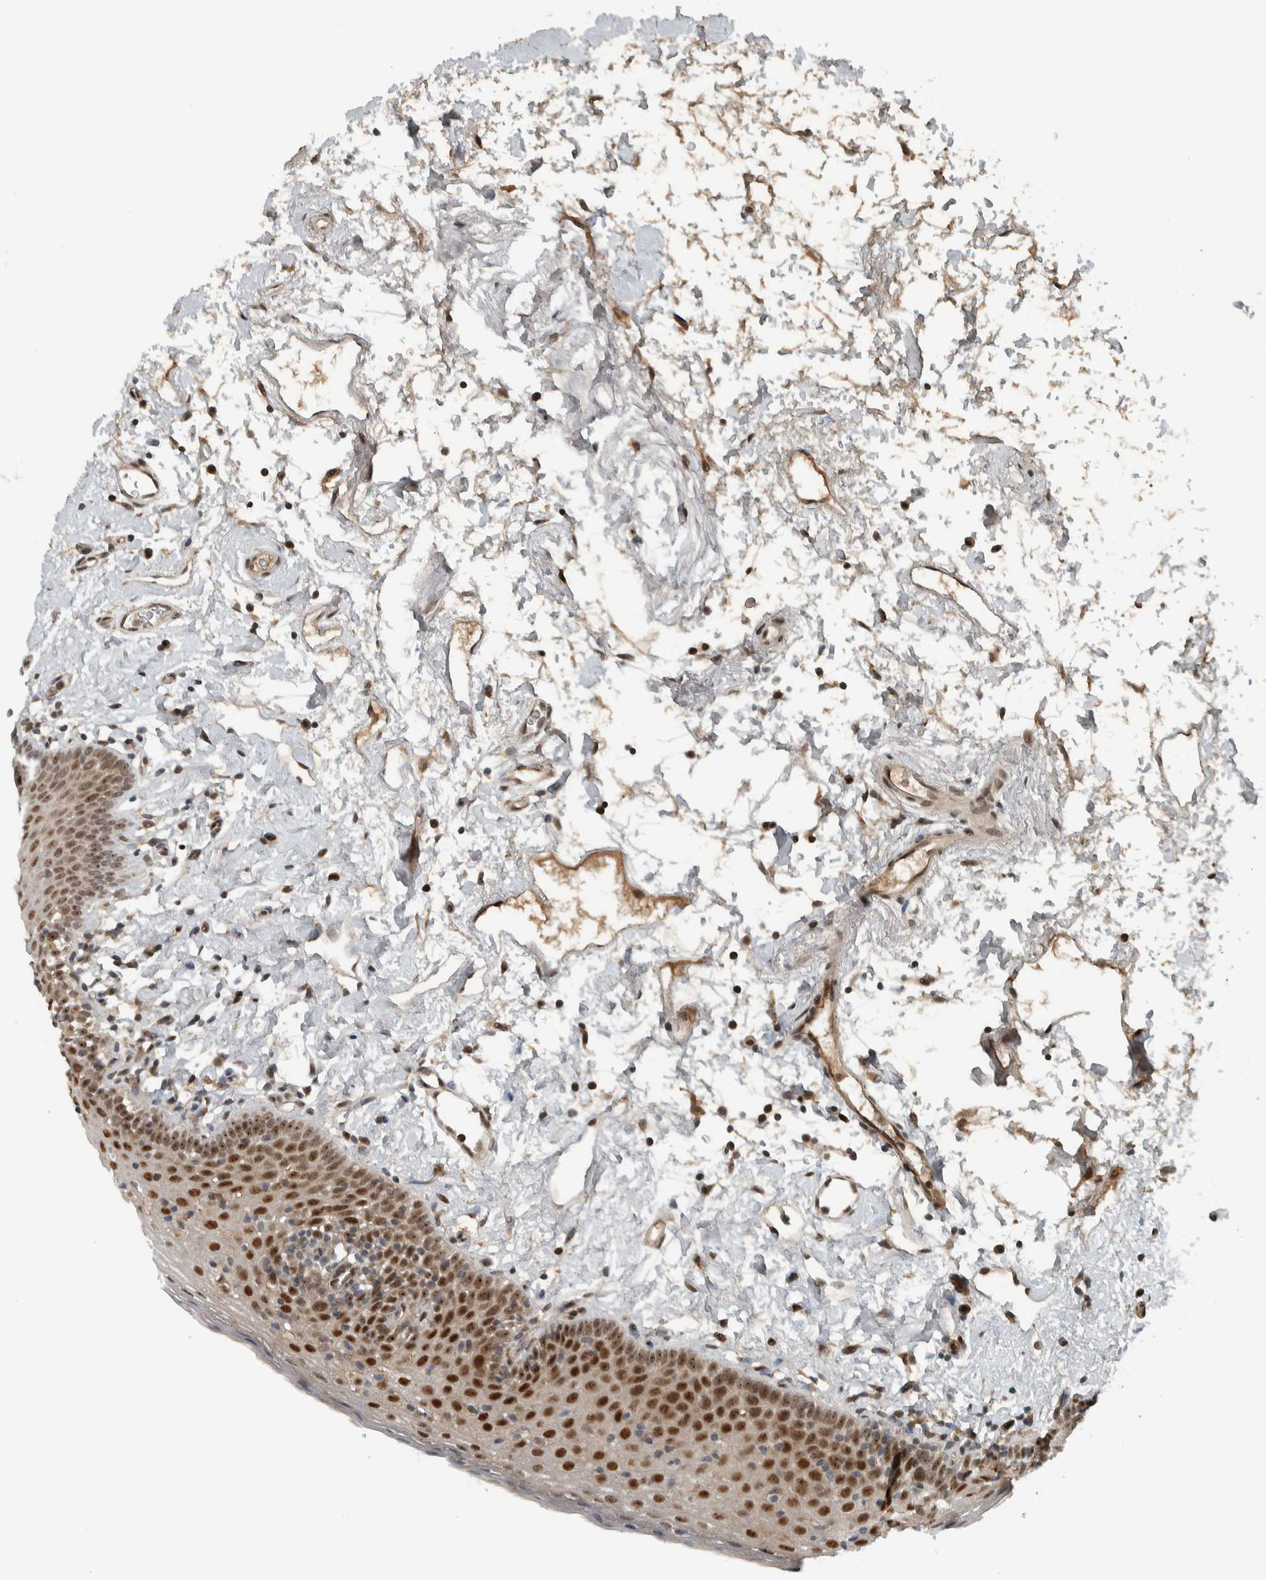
{"staining": {"intensity": "strong", "quantity": ">75%", "location": "nuclear"}, "tissue": "oral mucosa", "cell_type": "Squamous epithelial cells", "image_type": "normal", "snomed": [{"axis": "morphology", "description": "Normal tissue, NOS"}, {"axis": "topography", "description": "Oral tissue"}], "caption": "Immunohistochemistry of benign oral mucosa shows high levels of strong nuclear positivity in approximately >75% of squamous epithelial cells. The staining is performed using DAB brown chromogen to label protein expression. The nuclei are counter-stained blue using hematoxylin.", "gene": "XPO5", "patient": {"sex": "male", "age": 66}}